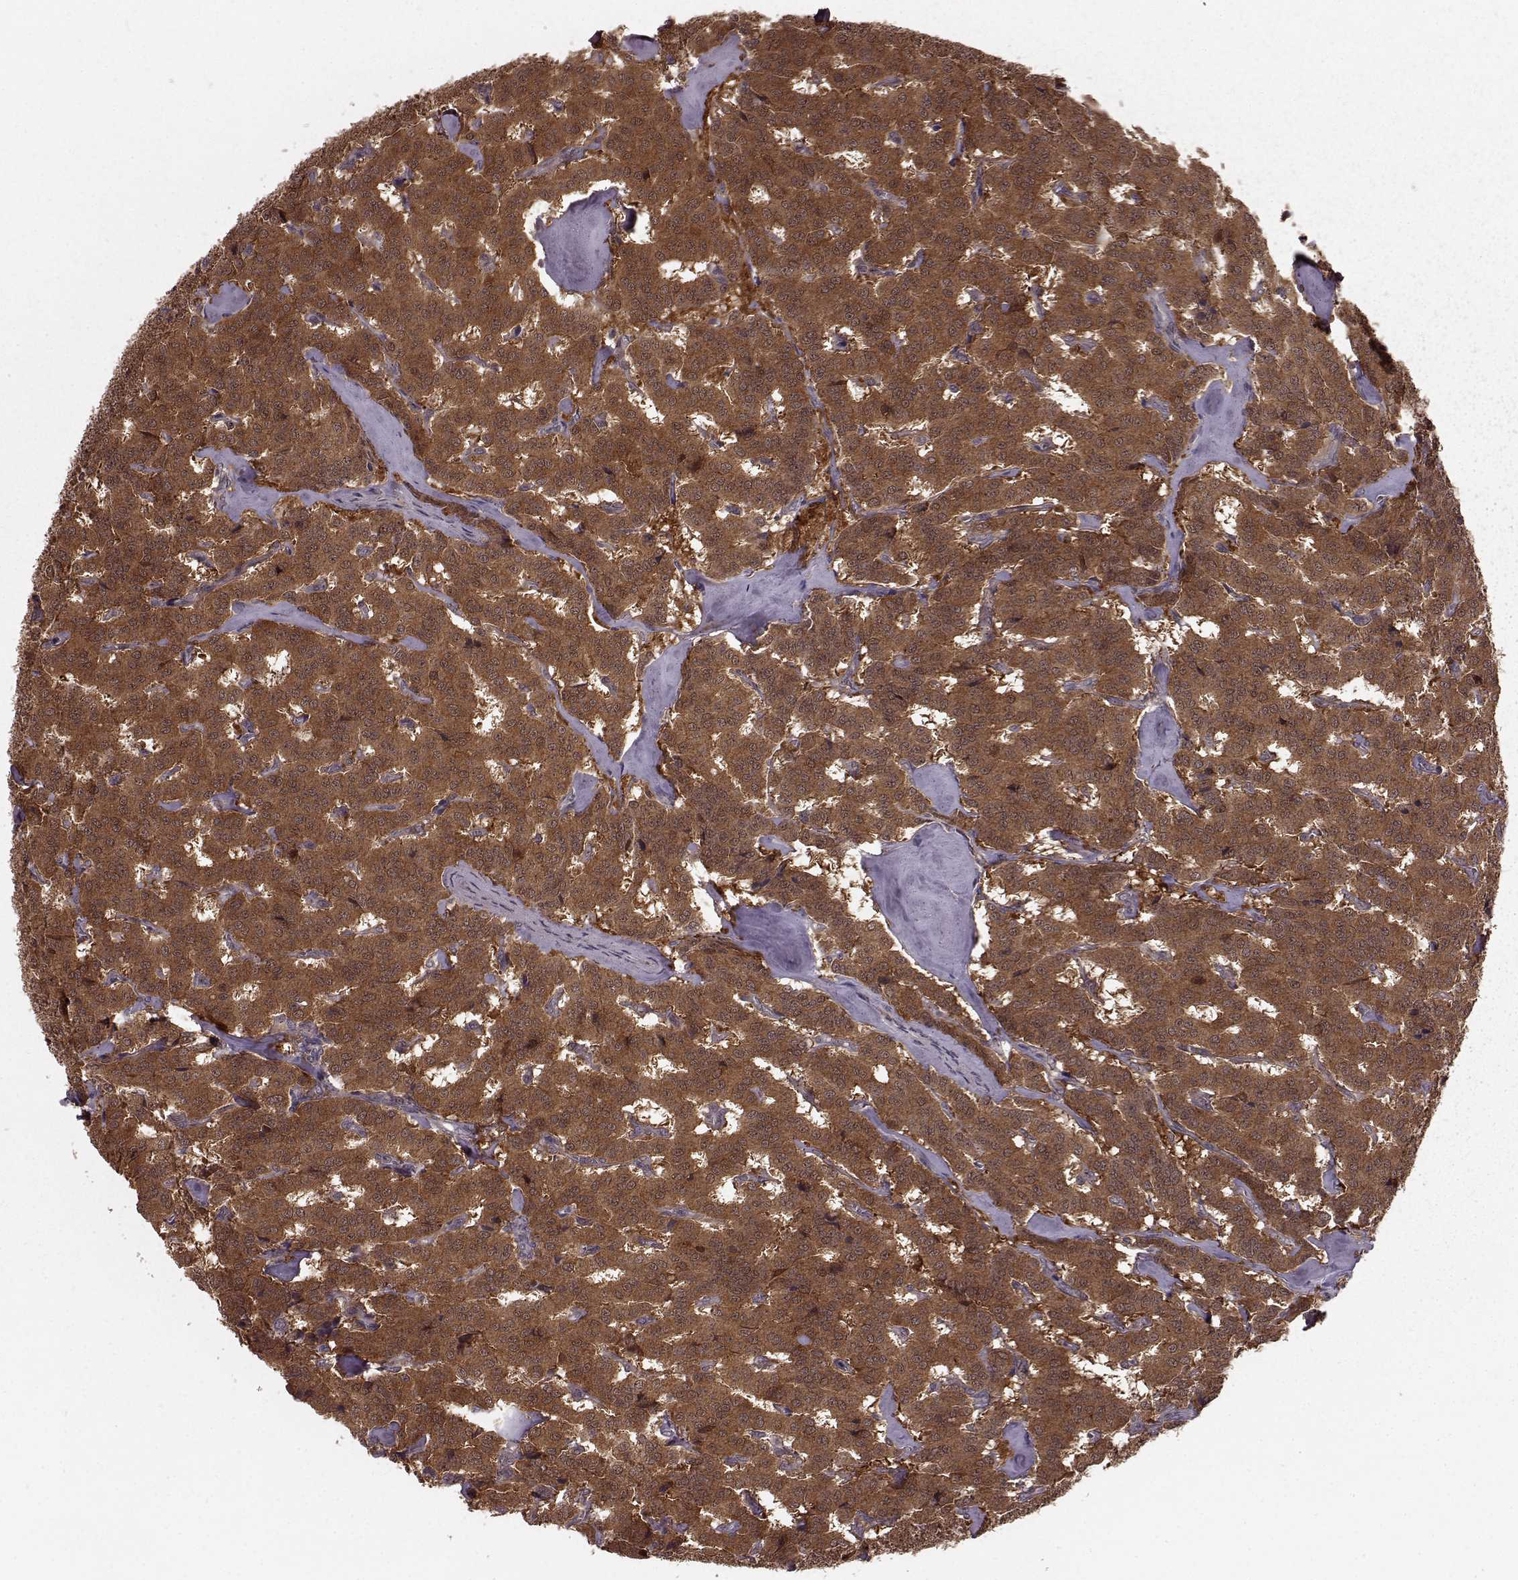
{"staining": {"intensity": "moderate", "quantity": ">75%", "location": "cytoplasmic/membranous"}, "tissue": "carcinoid", "cell_type": "Tumor cells", "image_type": "cancer", "snomed": [{"axis": "morphology", "description": "Carcinoid, malignant, NOS"}, {"axis": "topography", "description": "Lung"}], "caption": "Brown immunohistochemical staining in carcinoid displays moderate cytoplasmic/membranous positivity in approximately >75% of tumor cells.", "gene": "GSS", "patient": {"sex": "female", "age": 46}}